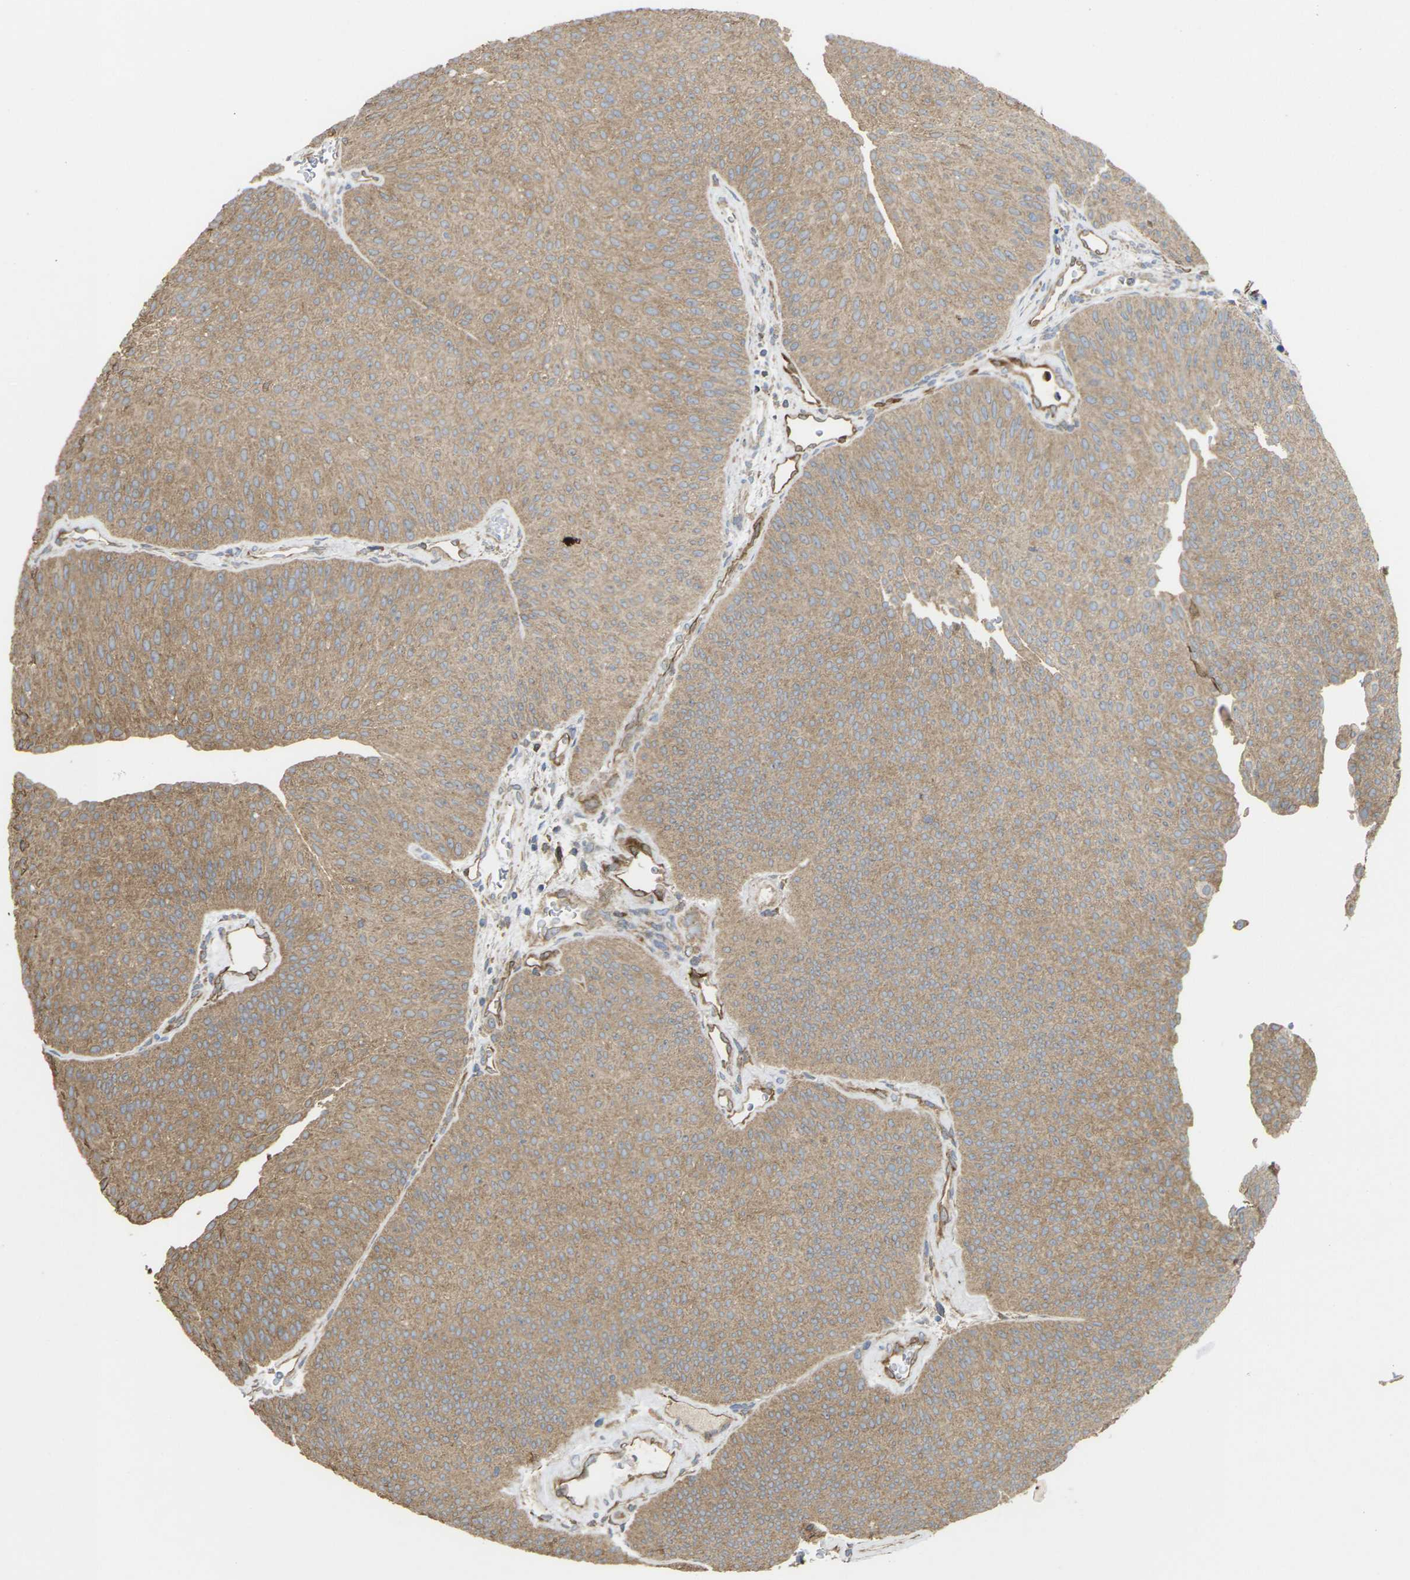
{"staining": {"intensity": "moderate", "quantity": ">75%", "location": "cytoplasmic/membranous"}, "tissue": "urothelial cancer", "cell_type": "Tumor cells", "image_type": "cancer", "snomed": [{"axis": "morphology", "description": "Urothelial carcinoma, Low grade"}, {"axis": "topography", "description": "Urinary bladder"}], "caption": "Immunohistochemical staining of human urothelial carcinoma (low-grade) reveals medium levels of moderate cytoplasmic/membranous positivity in approximately >75% of tumor cells.", "gene": "TIAM1", "patient": {"sex": "female", "age": 60}}